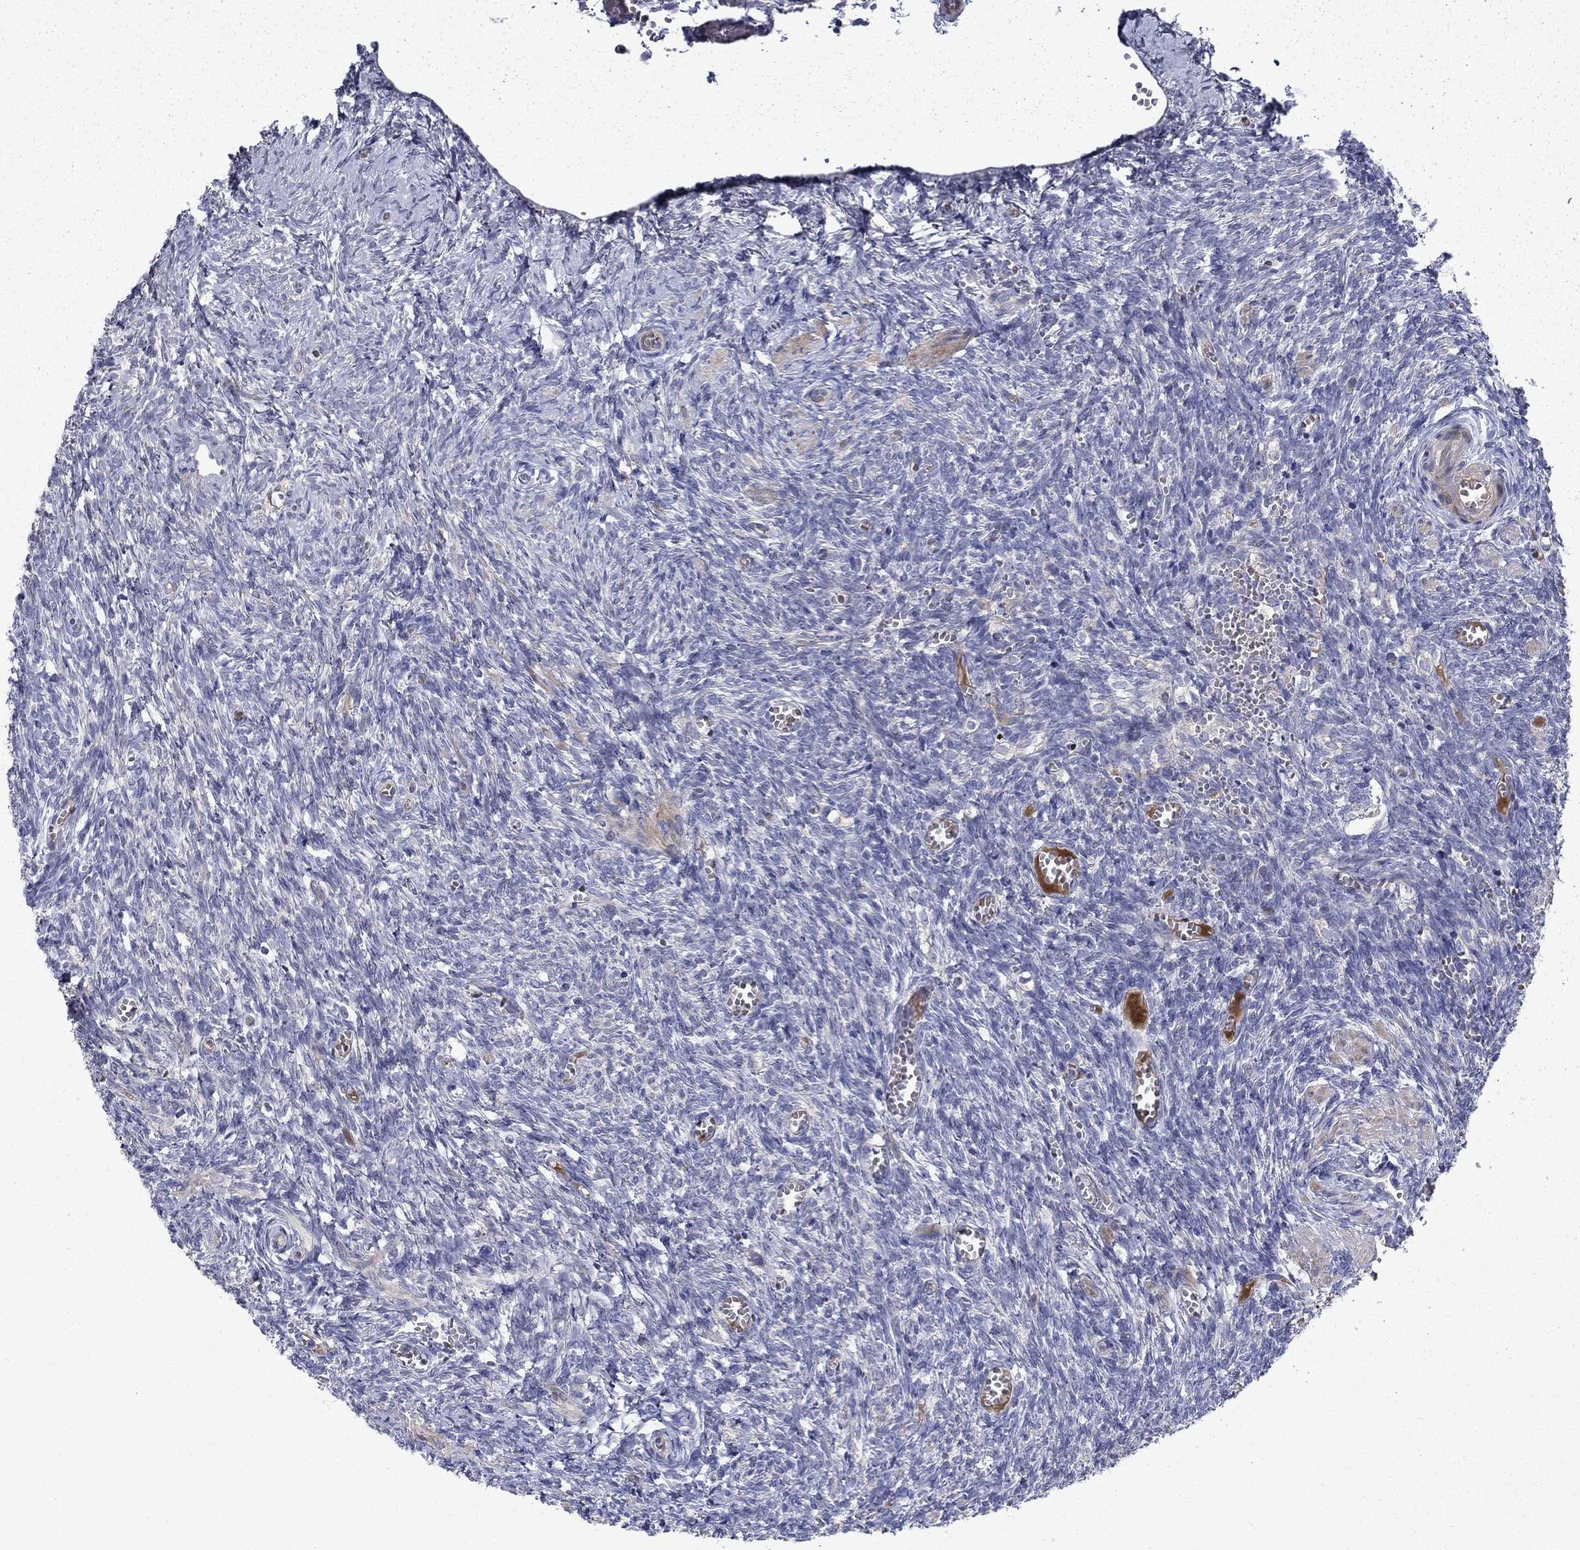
{"staining": {"intensity": "weak", "quantity": "<25%", "location": "cytoplasmic/membranous"}, "tissue": "ovary", "cell_type": "Follicle cells", "image_type": "normal", "snomed": [{"axis": "morphology", "description": "Normal tissue, NOS"}, {"axis": "topography", "description": "Ovary"}], "caption": "The micrograph demonstrates no staining of follicle cells in benign ovary.", "gene": "SLC1A1", "patient": {"sex": "female", "age": 43}}